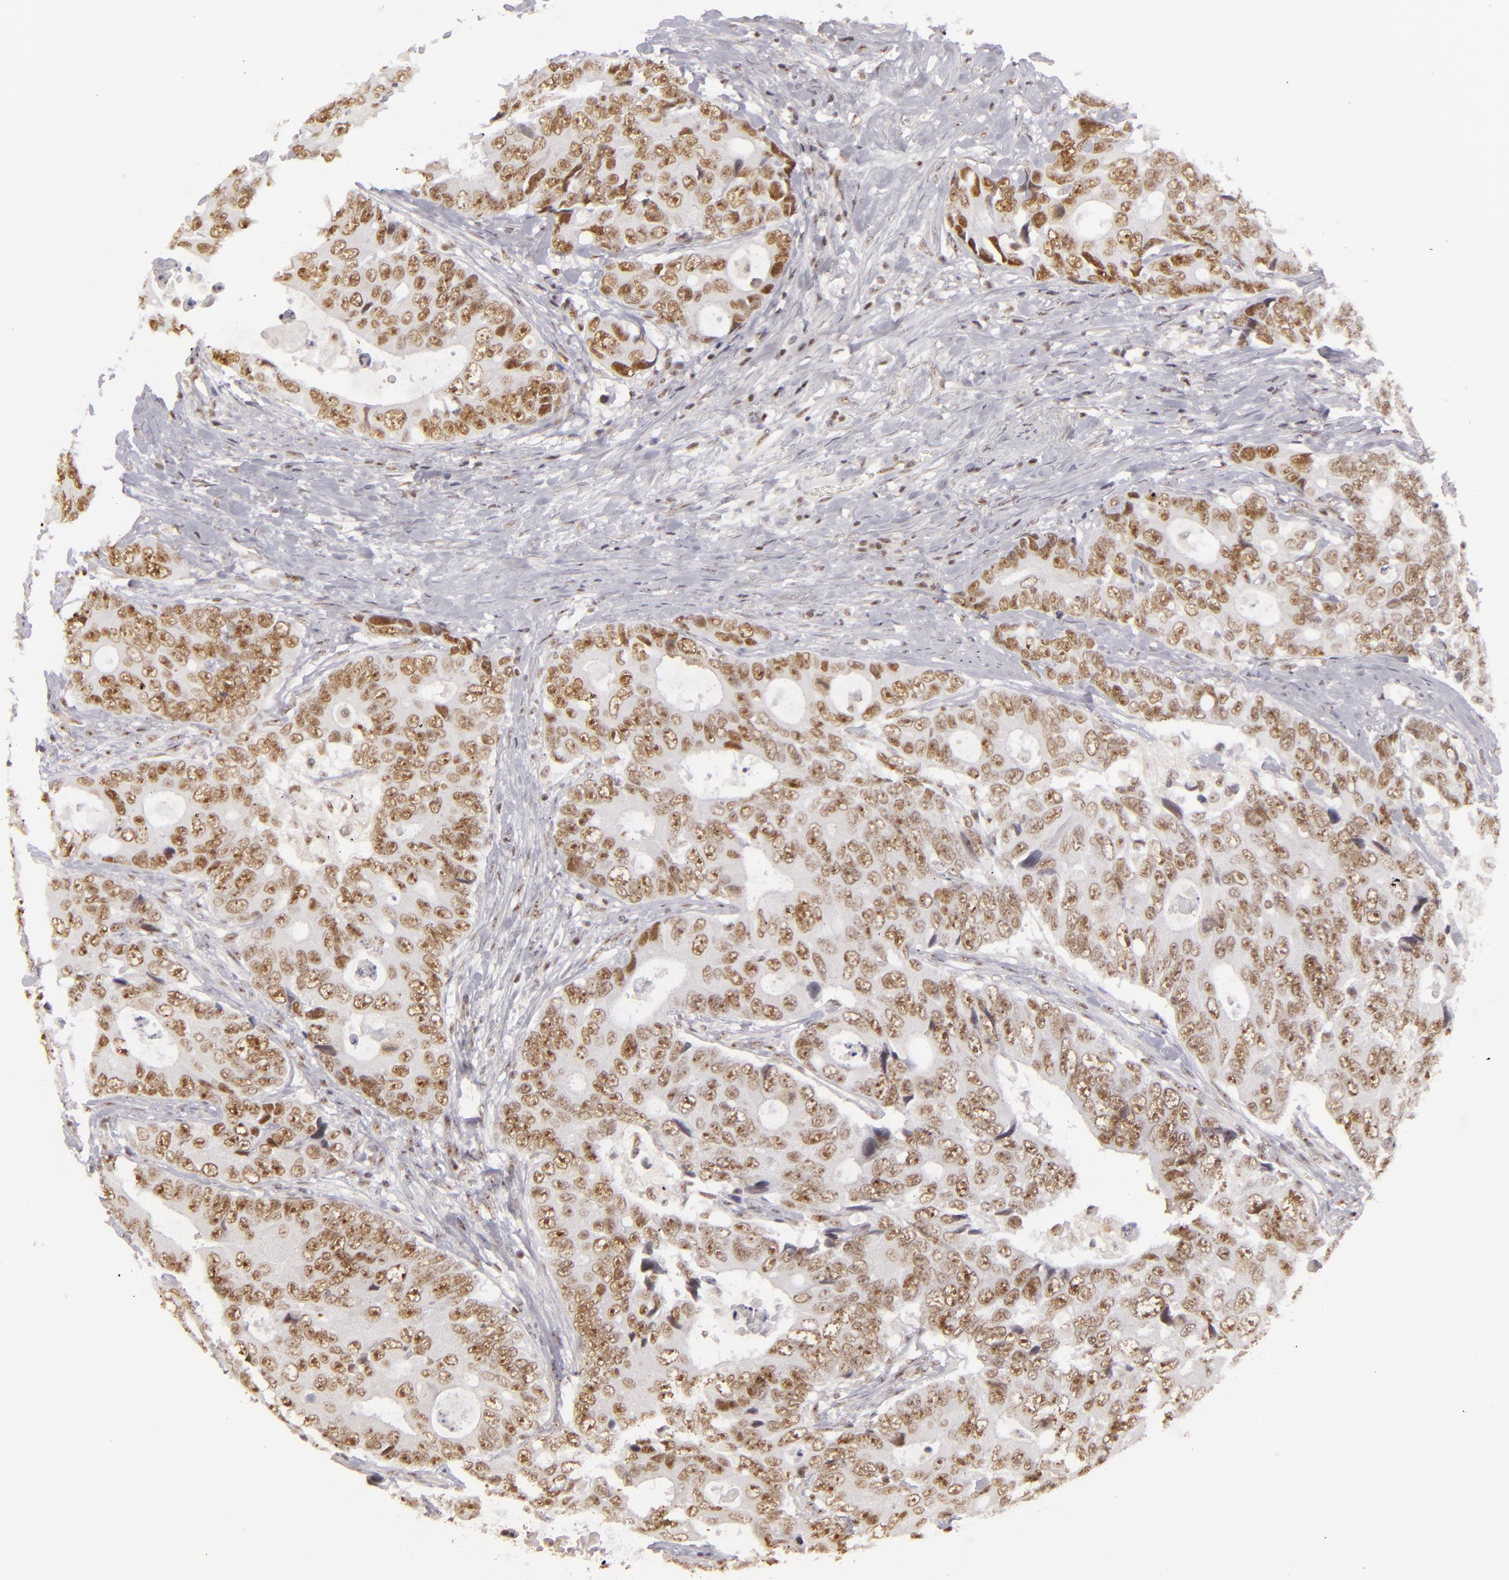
{"staining": {"intensity": "moderate", "quantity": ">75%", "location": "nuclear"}, "tissue": "colorectal cancer", "cell_type": "Tumor cells", "image_type": "cancer", "snomed": [{"axis": "morphology", "description": "Adenocarcinoma, NOS"}, {"axis": "topography", "description": "Rectum"}], "caption": "DAB (3,3'-diaminobenzidine) immunohistochemical staining of colorectal cancer (adenocarcinoma) reveals moderate nuclear protein expression in approximately >75% of tumor cells.", "gene": "DAXX", "patient": {"sex": "female", "age": 67}}